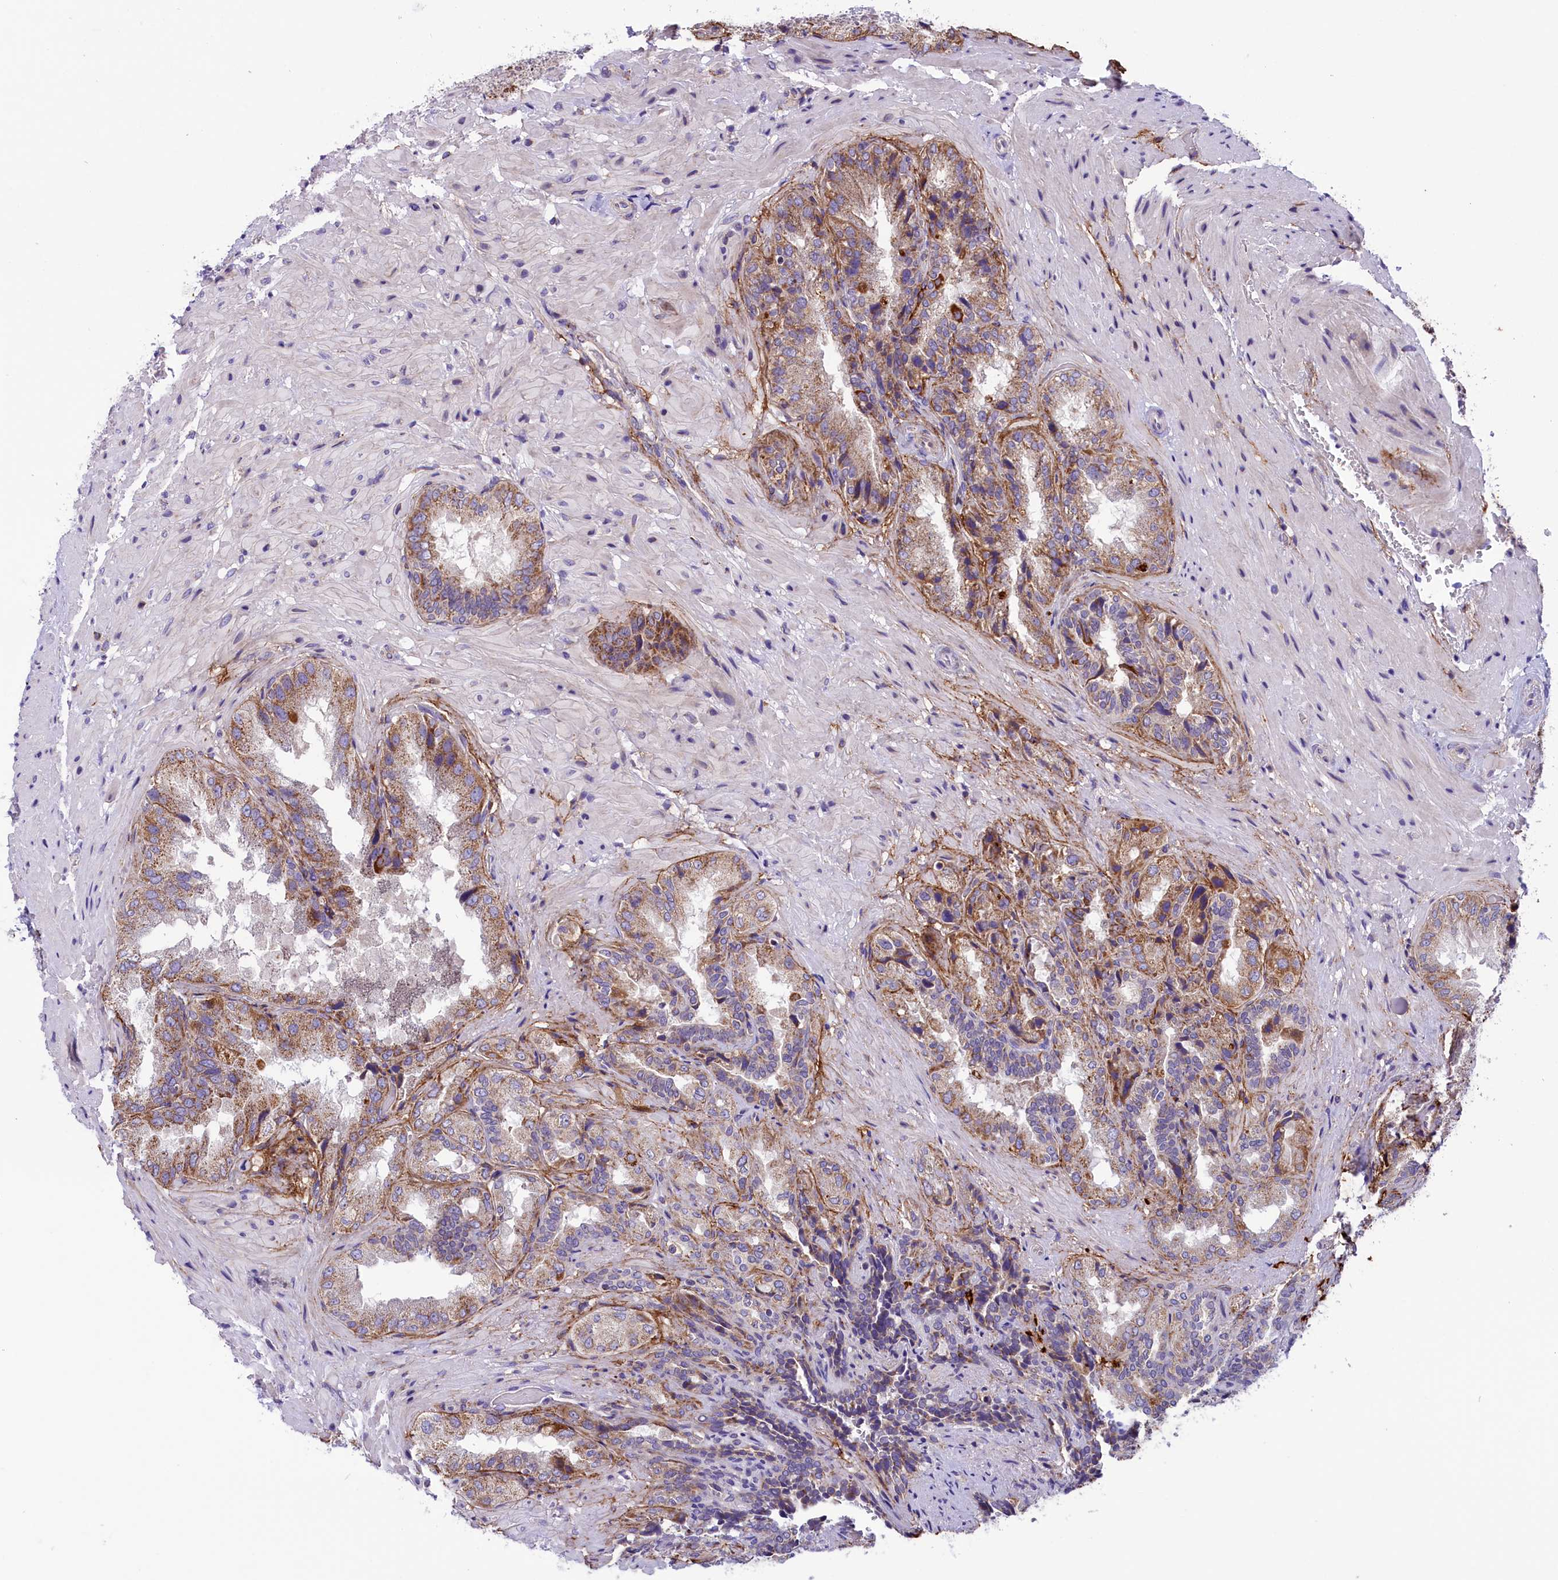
{"staining": {"intensity": "moderate", "quantity": "25%-75%", "location": "cytoplasmic/membranous"}, "tissue": "seminal vesicle", "cell_type": "Glandular cells", "image_type": "normal", "snomed": [{"axis": "morphology", "description": "Normal tissue, NOS"}, {"axis": "topography", "description": "Seminal veicle"}, {"axis": "topography", "description": "Peripheral nerve tissue"}], "caption": "A micrograph of human seminal vesicle stained for a protein displays moderate cytoplasmic/membranous brown staining in glandular cells. The staining was performed using DAB (3,3'-diaminobenzidine), with brown indicating positive protein expression. Nuclei are stained blue with hematoxylin.", "gene": "DNAJB9", "patient": {"sex": "male", "age": 63}}